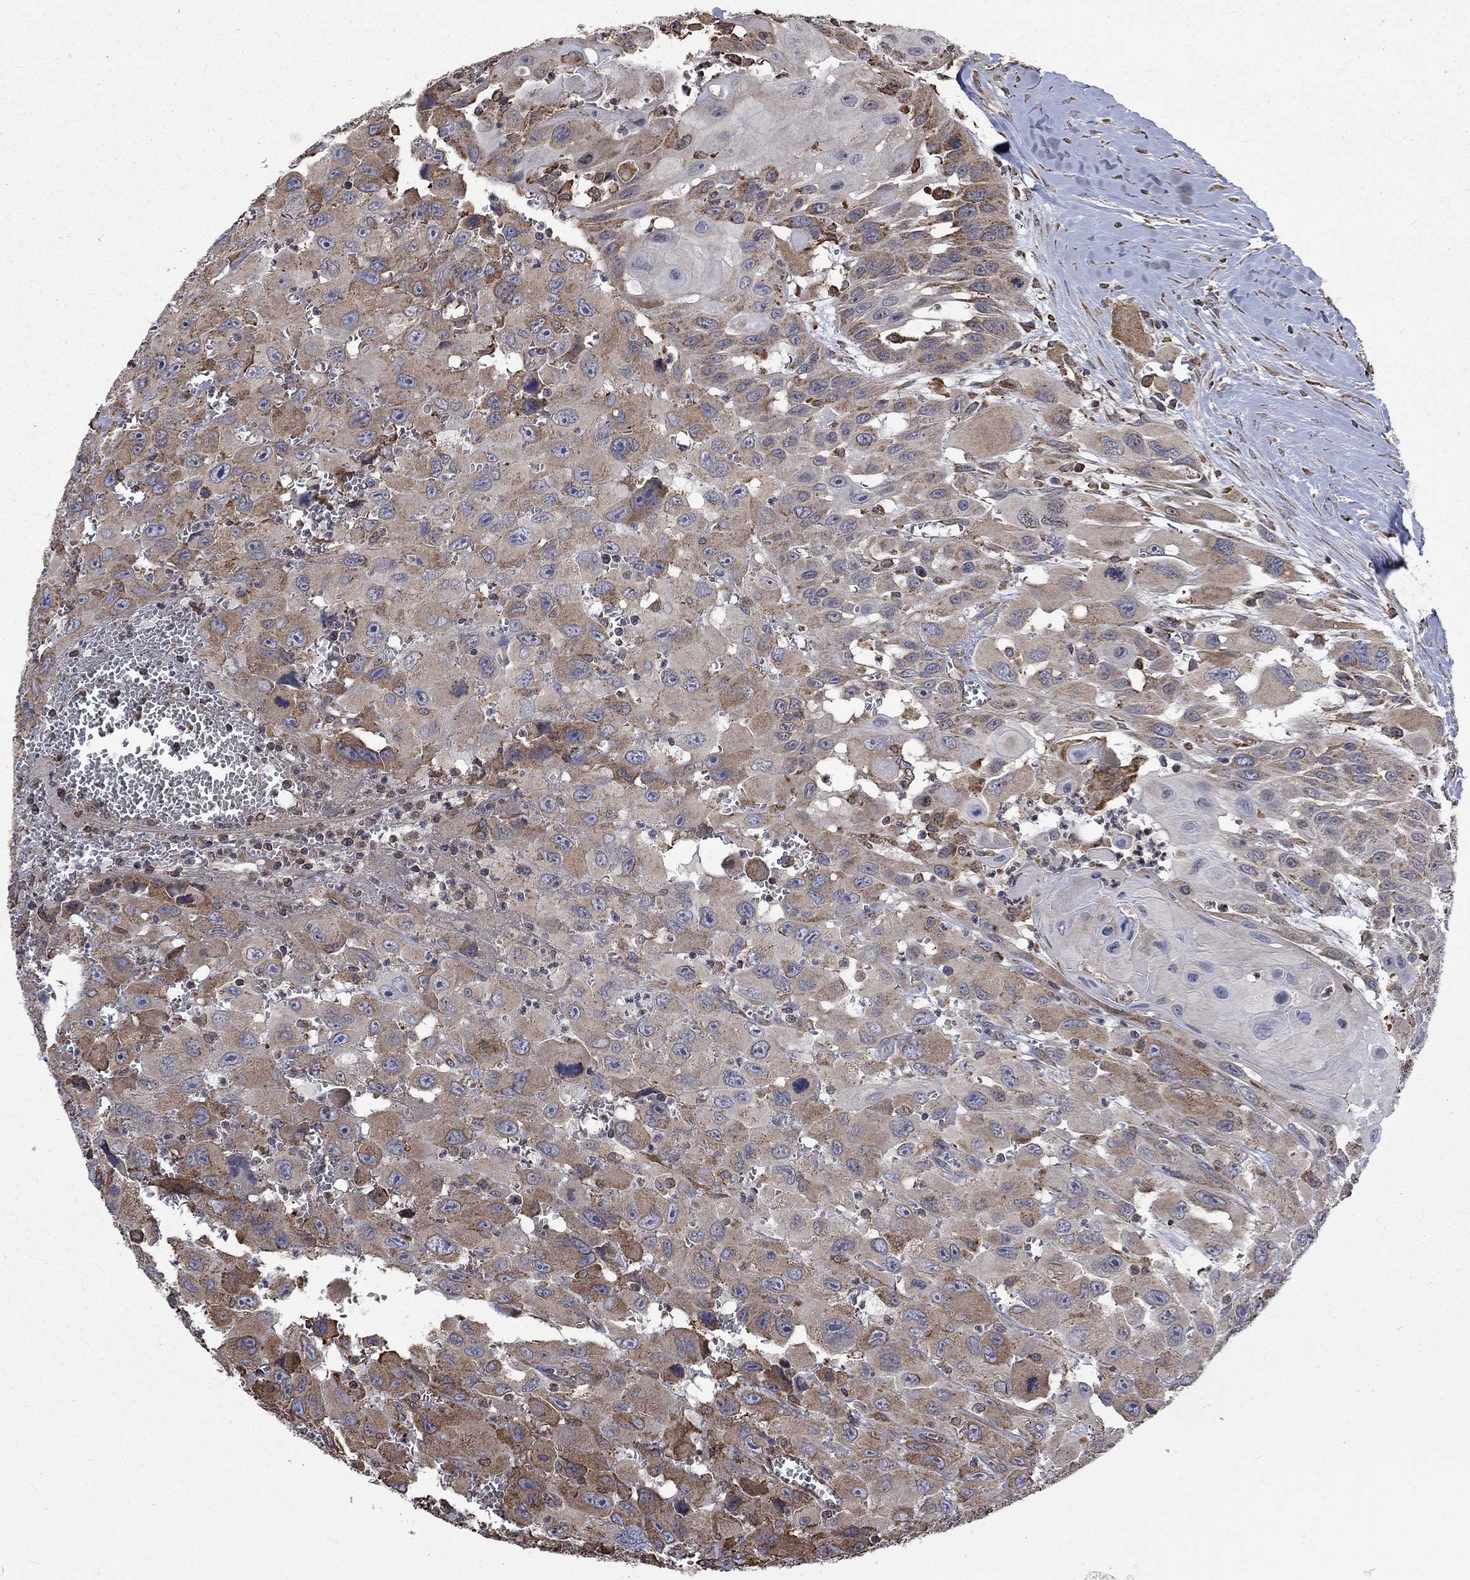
{"staining": {"intensity": "moderate", "quantity": "<25%", "location": "cytoplasmic/membranous"}, "tissue": "head and neck cancer", "cell_type": "Tumor cells", "image_type": "cancer", "snomed": [{"axis": "morphology", "description": "Squamous cell carcinoma, NOS"}, {"axis": "morphology", "description": "Squamous cell carcinoma, metastatic, NOS"}, {"axis": "topography", "description": "Oral tissue"}, {"axis": "topography", "description": "Head-Neck"}], "caption": "Brown immunohistochemical staining in human head and neck cancer shows moderate cytoplasmic/membranous staining in approximately <25% of tumor cells.", "gene": "ESRRA", "patient": {"sex": "female", "age": 85}}